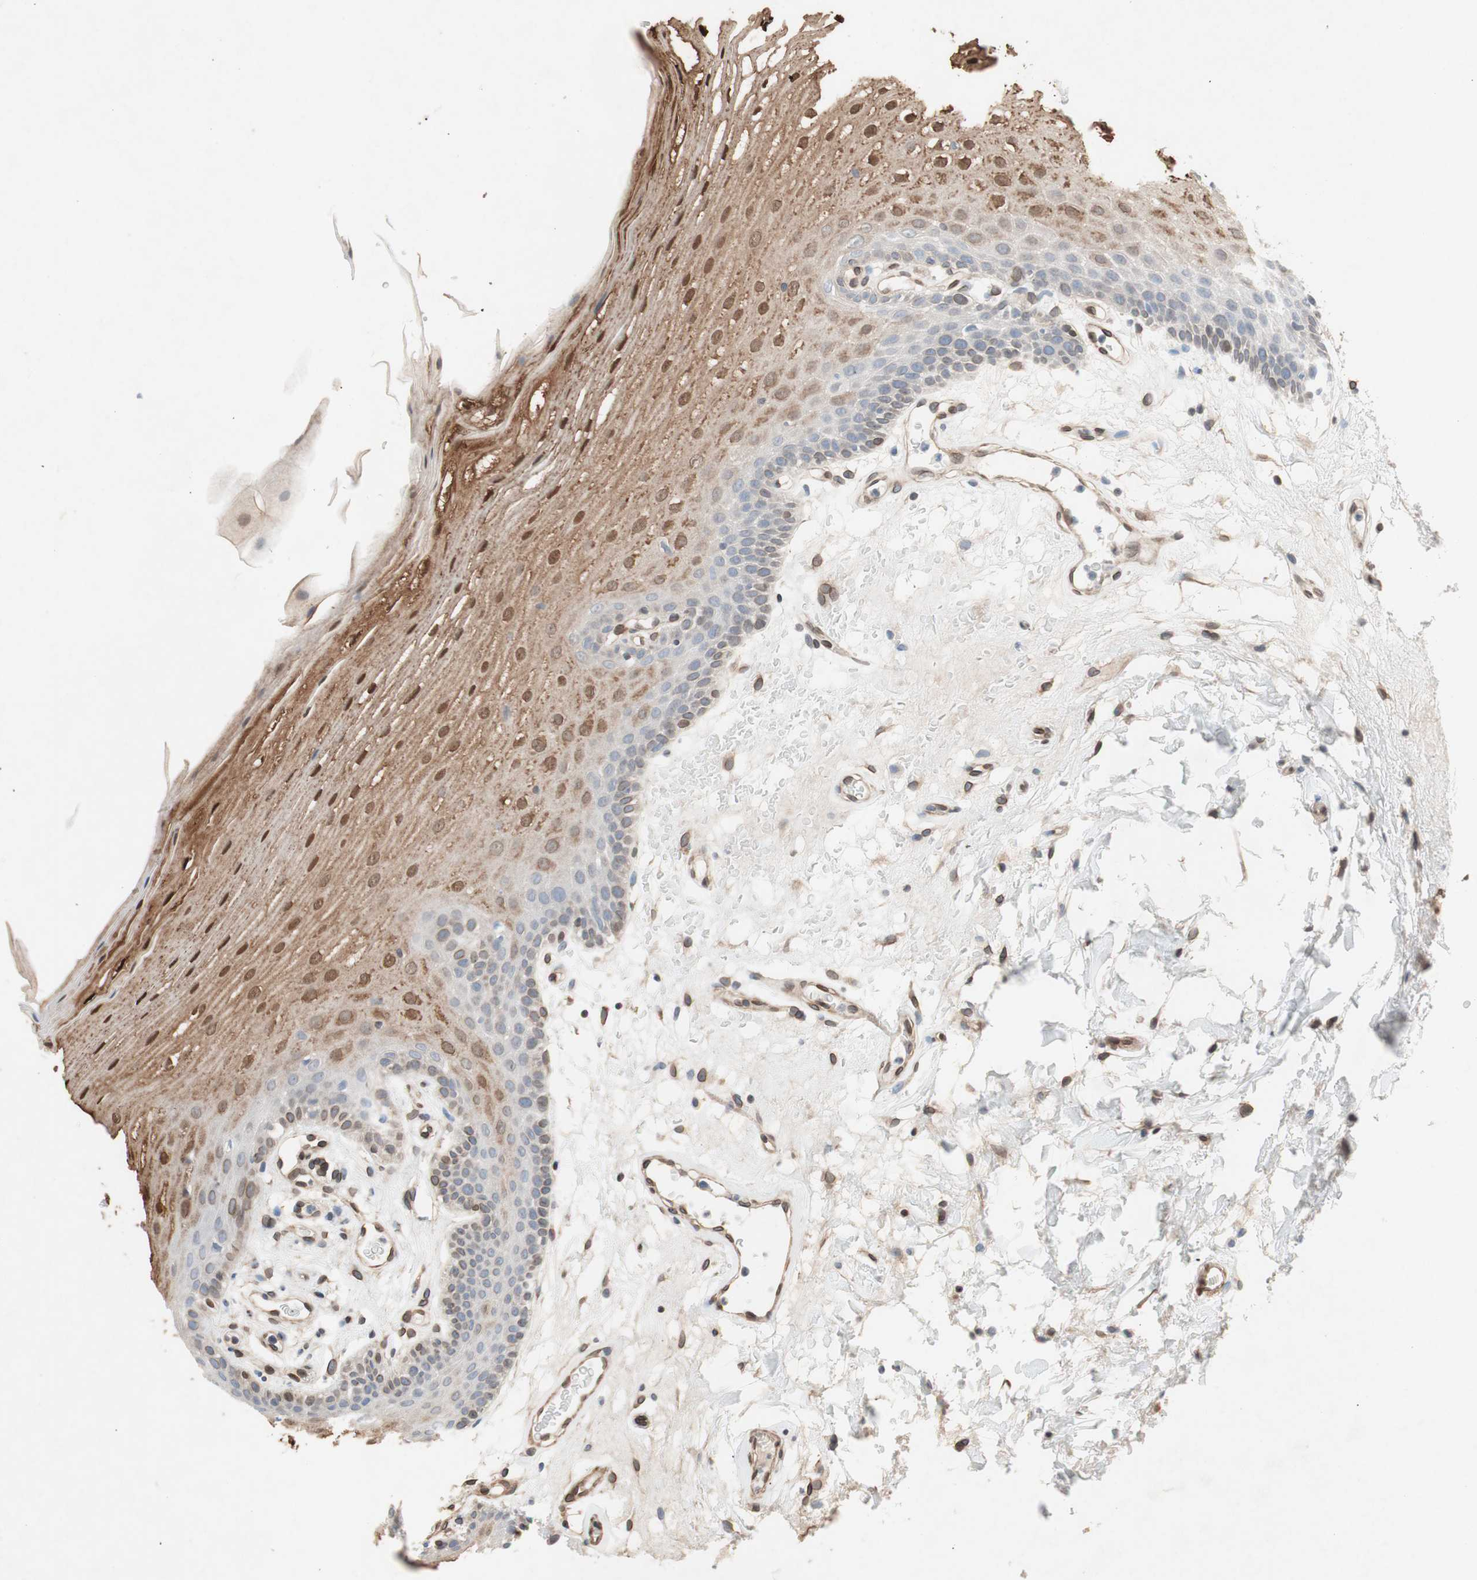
{"staining": {"intensity": "moderate", "quantity": ">75%", "location": "cytoplasmic/membranous,nuclear"}, "tissue": "oral mucosa", "cell_type": "Squamous epithelial cells", "image_type": "normal", "snomed": [{"axis": "morphology", "description": "Normal tissue, NOS"}, {"axis": "morphology", "description": "Squamous cell carcinoma, NOS"}, {"axis": "topography", "description": "Skeletal muscle"}, {"axis": "topography", "description": "Oral tissue"}], "caption": "Protein expression analysis of benign human oral mucosa reveals moderate cytoplasmic/membranous,nuclear expression in about >75% of squamous epithelial cells. (DAB (3,3'-diaminobenzidine) = brown stain, brightfield microscopy at high magnification).", "gene": "ARNT2", "patient": {"sex": "male", "age": 71}}